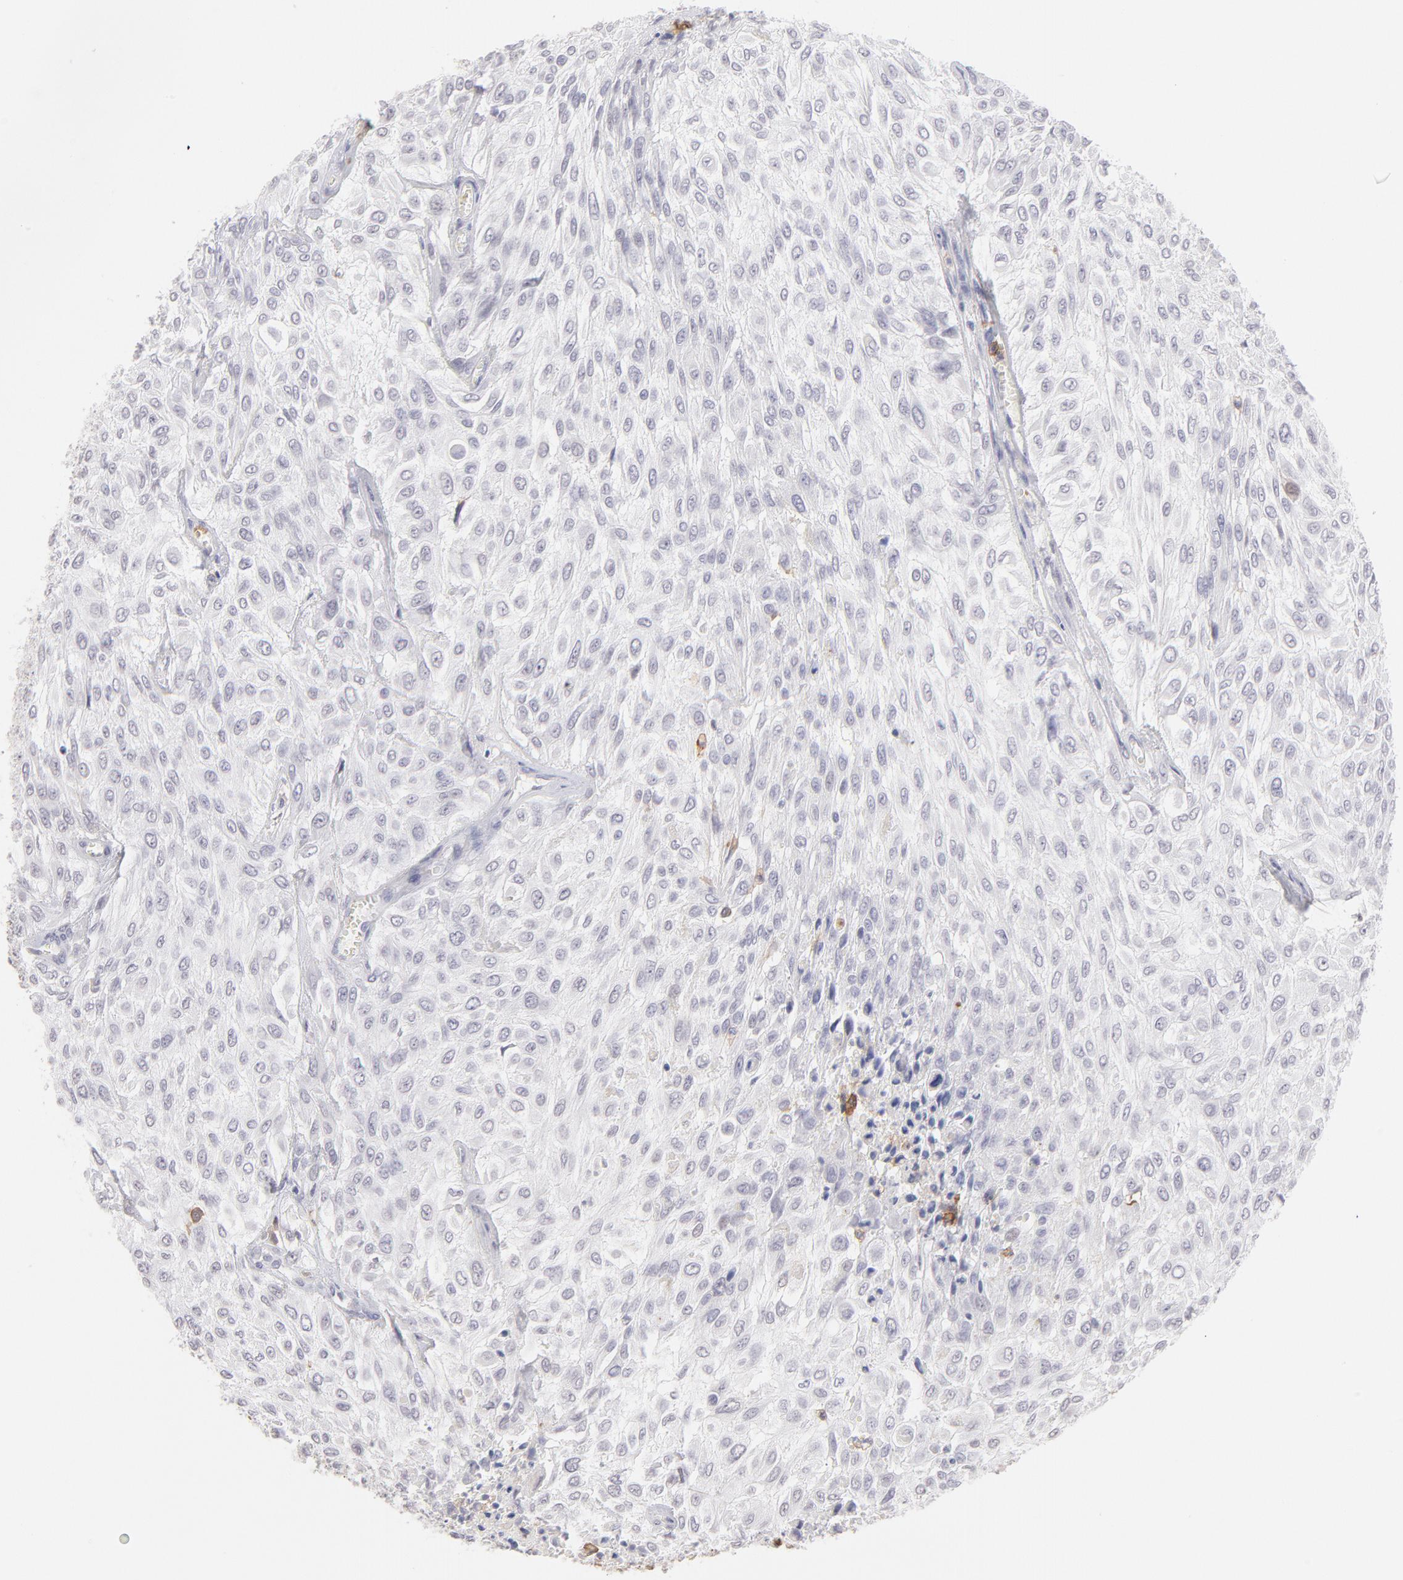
{"staining": {"intensity": "negative", "quantity": "none", "location": "none"}, "tissue": "urothelial cancer", "cell_type": "Tumor cells", "image_type": "cancer", "snomed": [{"axis": "morphology", "description": "Urothelial carcinoma, High grade"}, {"axis": "topography", "description": "Urinary bladder"}], "caption": "Tumor cells show no significant protein positivity in urothelial cancer.", "gene": "LTB4R", "patient": {"sex": "male", "age": 57}}